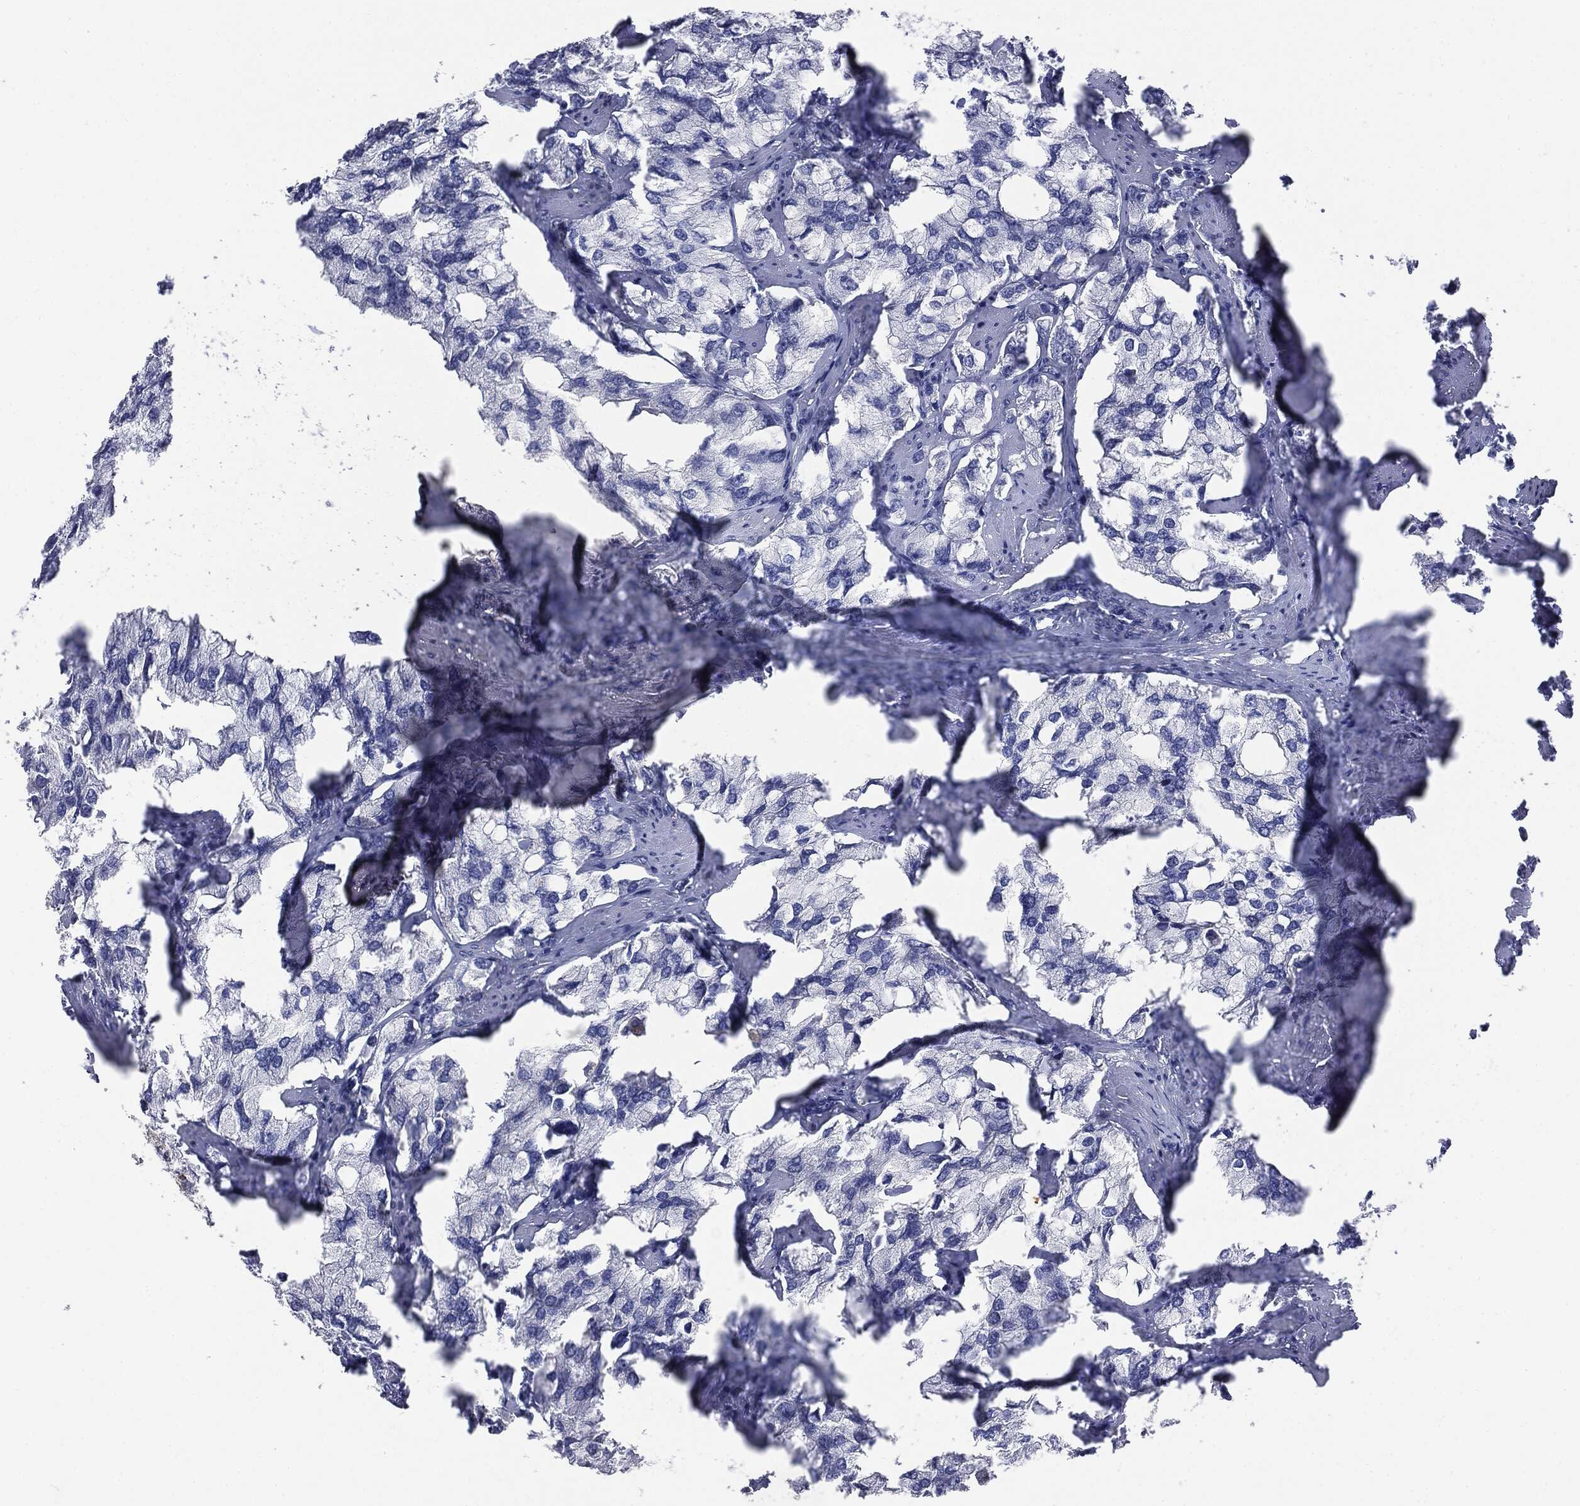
{"staining": {"intensity": "moderate", "quantity": "<25%", "location": "cytoplasmic/membranous"}, "tissue": "prostate cancer", "cell_type": "Tumor cells", "image_type": "cancer", "snomed": [{"axis": "morphology", "description": "Adenocarcinoma, NOS"}, {"axis": "topography", "description": "Prostate and seminal vesicle, NOS"}, {"axis": "topography", "description": "Prostate"}], "caption": "A brown stain labels moderate cytoplasmic/membranous staining of a protein in human prostate cancer (adenocarcinoma) tumor cells.", "gene": "PTGS2", "patient": {"sex": "male", "age": 64}}